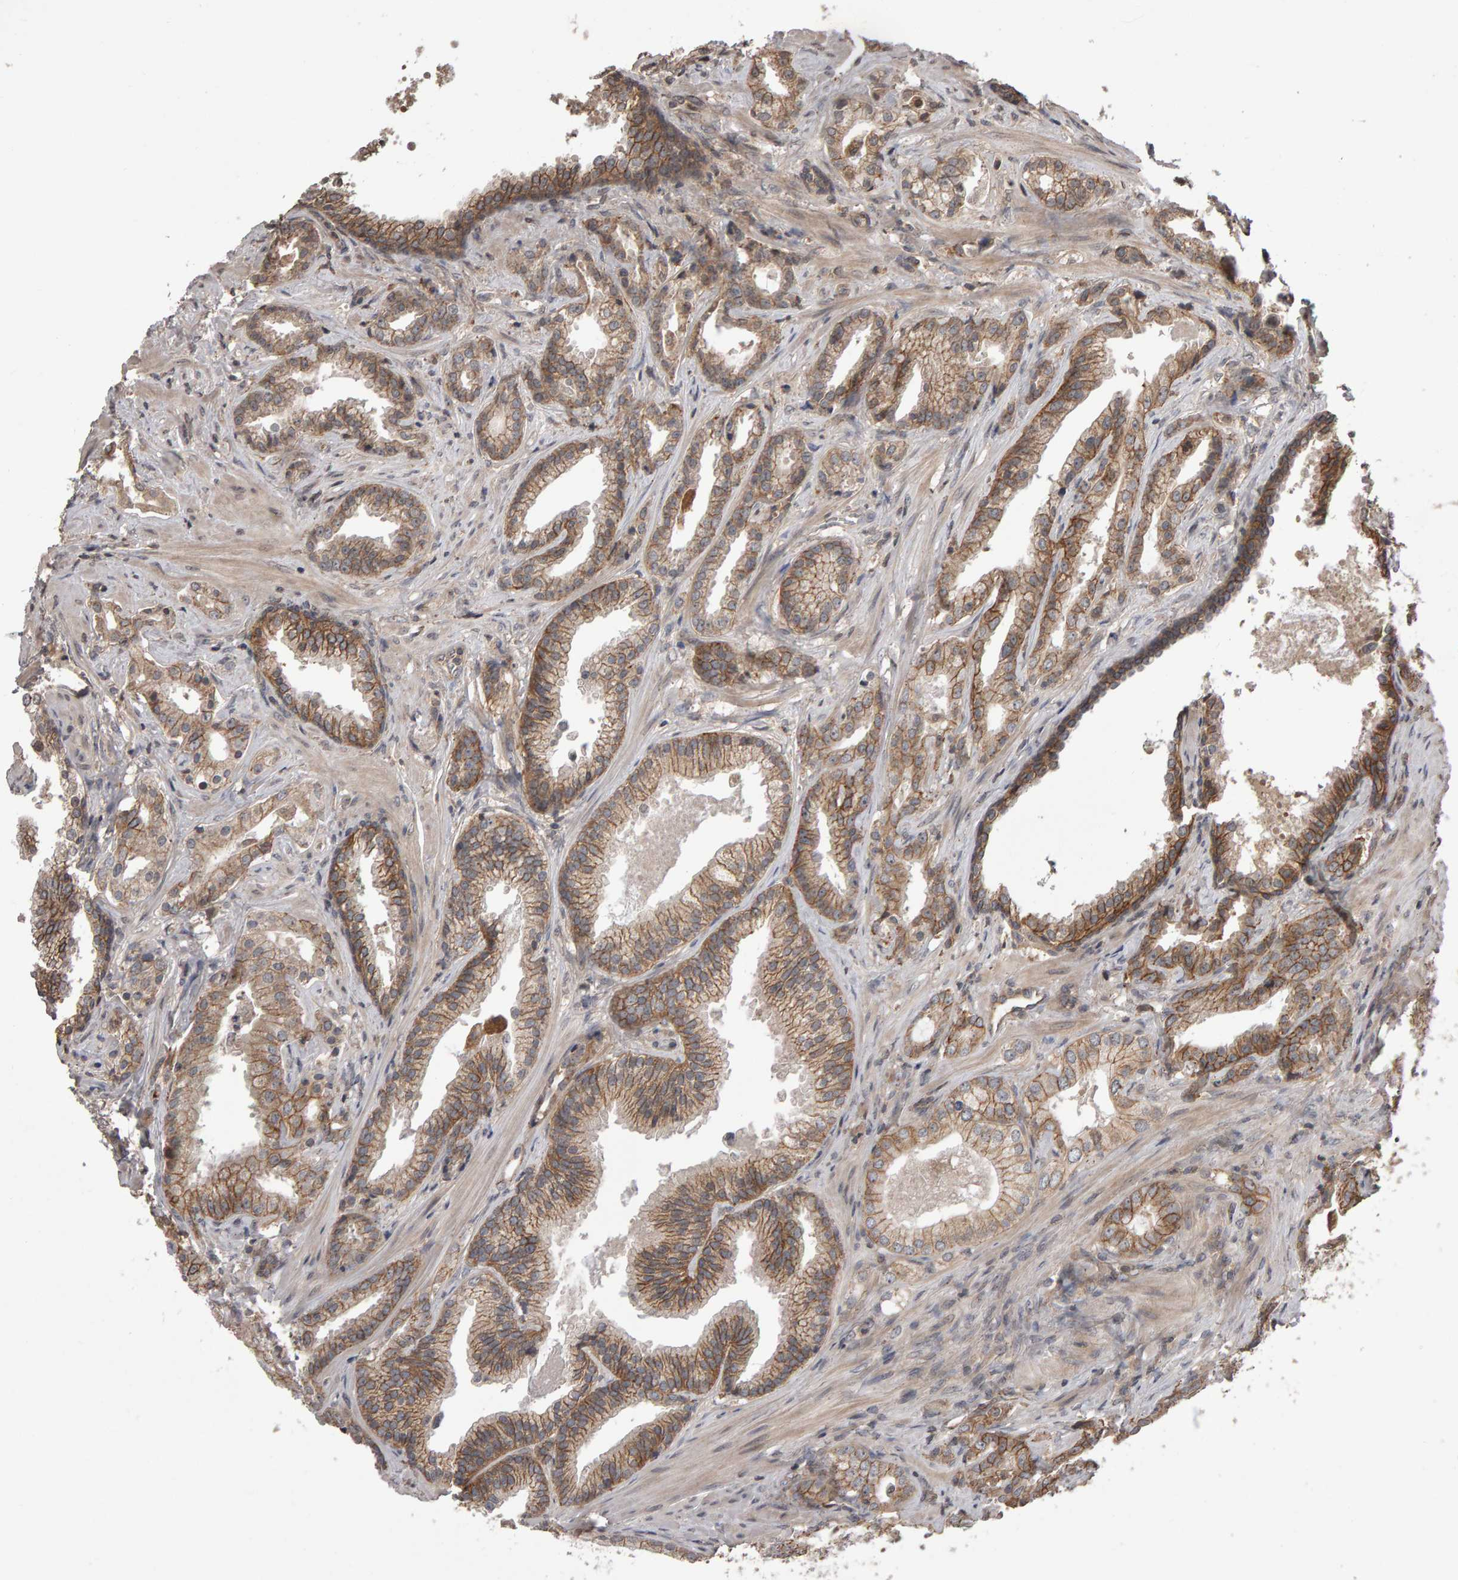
{"staining": {"intensity": "moderate", "quantity": ">75%", "location": "cytoplasmic/membranous"}, "tissue": "prostate cancer", "cell_type": "Tumor cells", "image_type": "cancer", "snomed": [{"axis": "morphology", "description": "Adenocarcinoma, Low grade"}, {"axis": "topography", "description": "Prostate"}], "caption": "Brown immunohistochemical staining in human prostate low-grade adenocarcinoma shows moderate cytoplasmic/membranous staining in approximately >75% of tumor cells.", "gene": "SCRIB", "patient": {"sex": "male", "age": 59}}